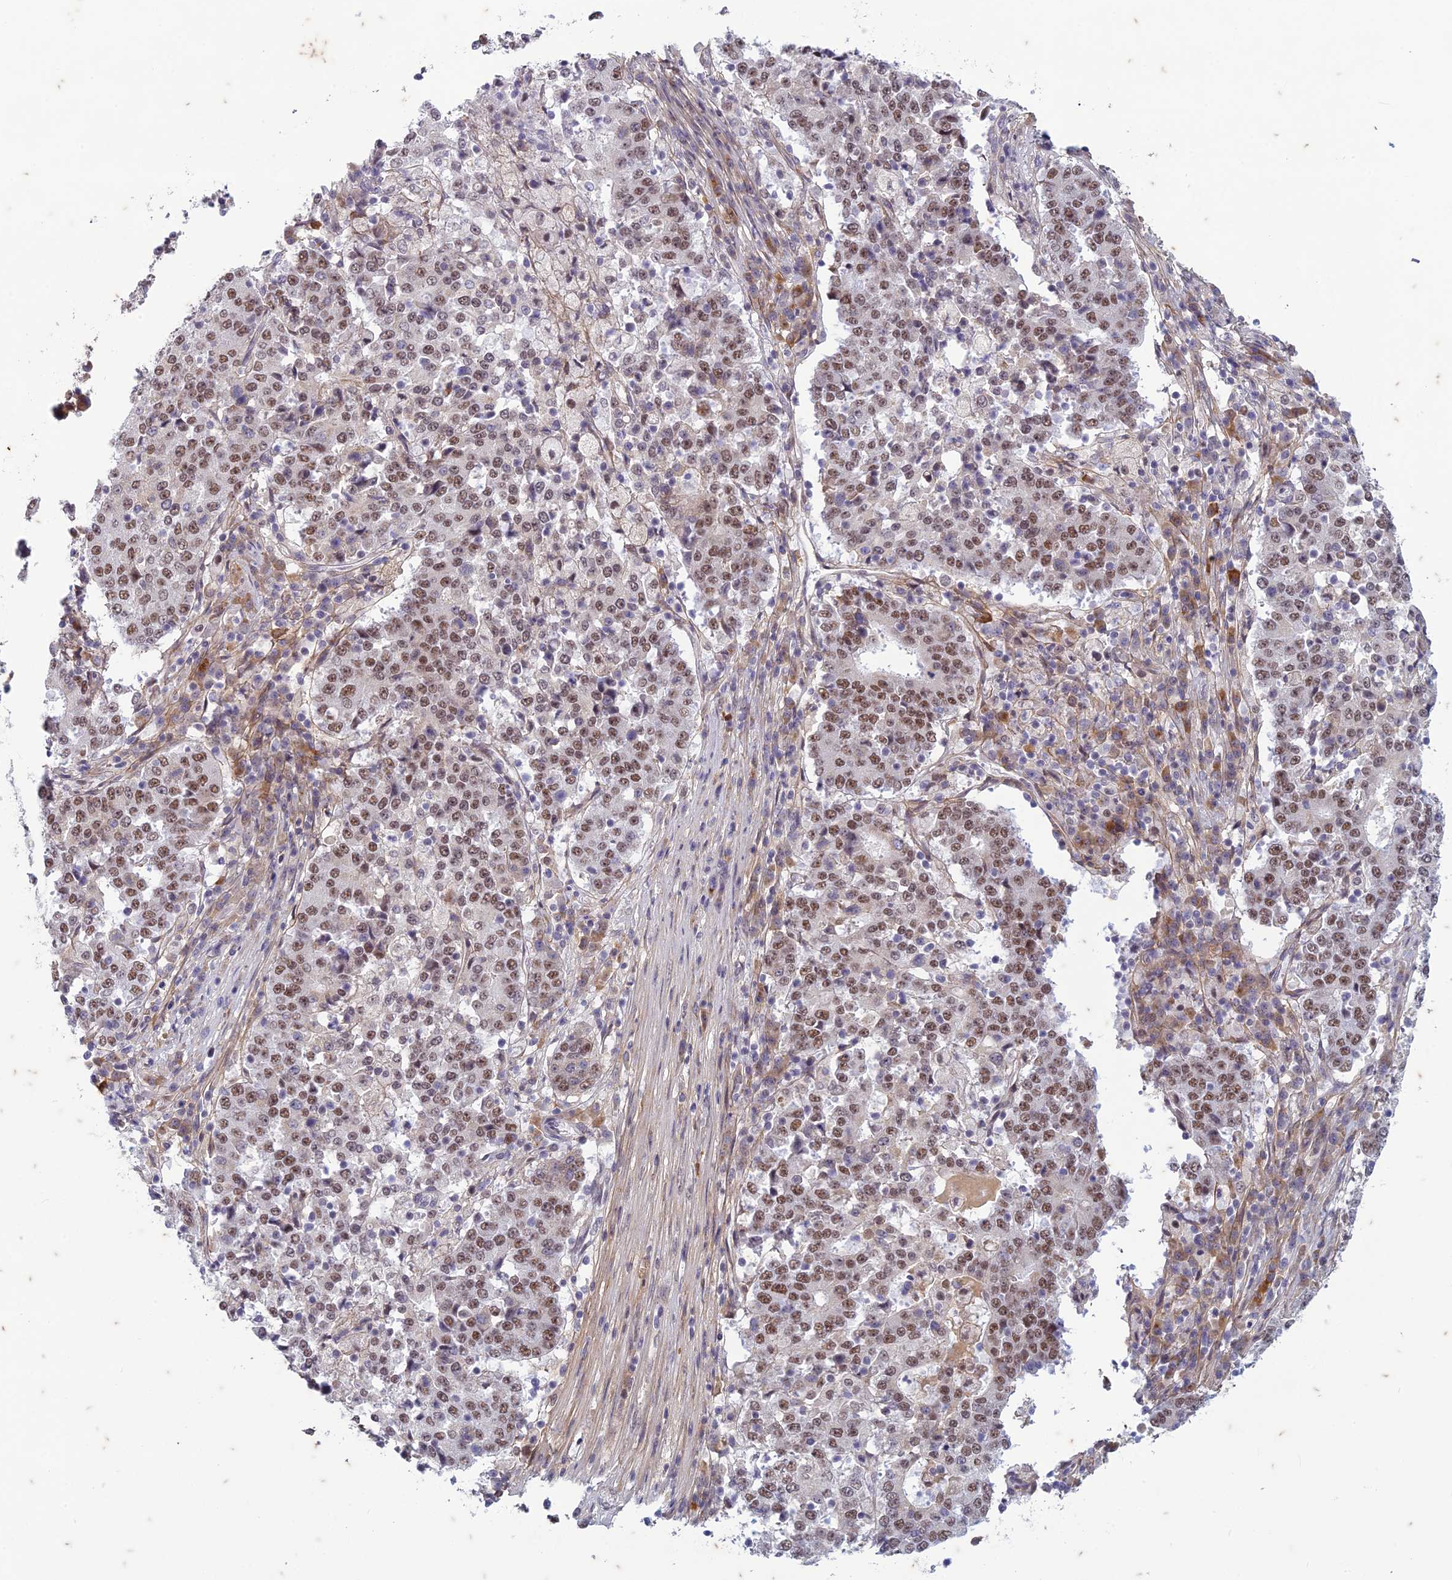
{"staining": {"intensity": "moderate", "quantity": ">75%", "location": "nuclear"}, "tissue": "stomach cancer", "cell_type": "Tumor cells", "image_type": "cancer", "snomed": [{"axis": "morphology", "description": "Adenocarcinoma, NOS"}, {"axis": "topography", "description": "Stomach"}], "caption": "This photomicrograph displays adenocarcinoma (stomach) stained with IHC to label a protein in brown. The nuclear of tumor cells show moderate positivity for the protein. Nuclei are counter-stained blue.", "gene": "PABPN1L", "patient": {"sex": "male", "age": 59}}